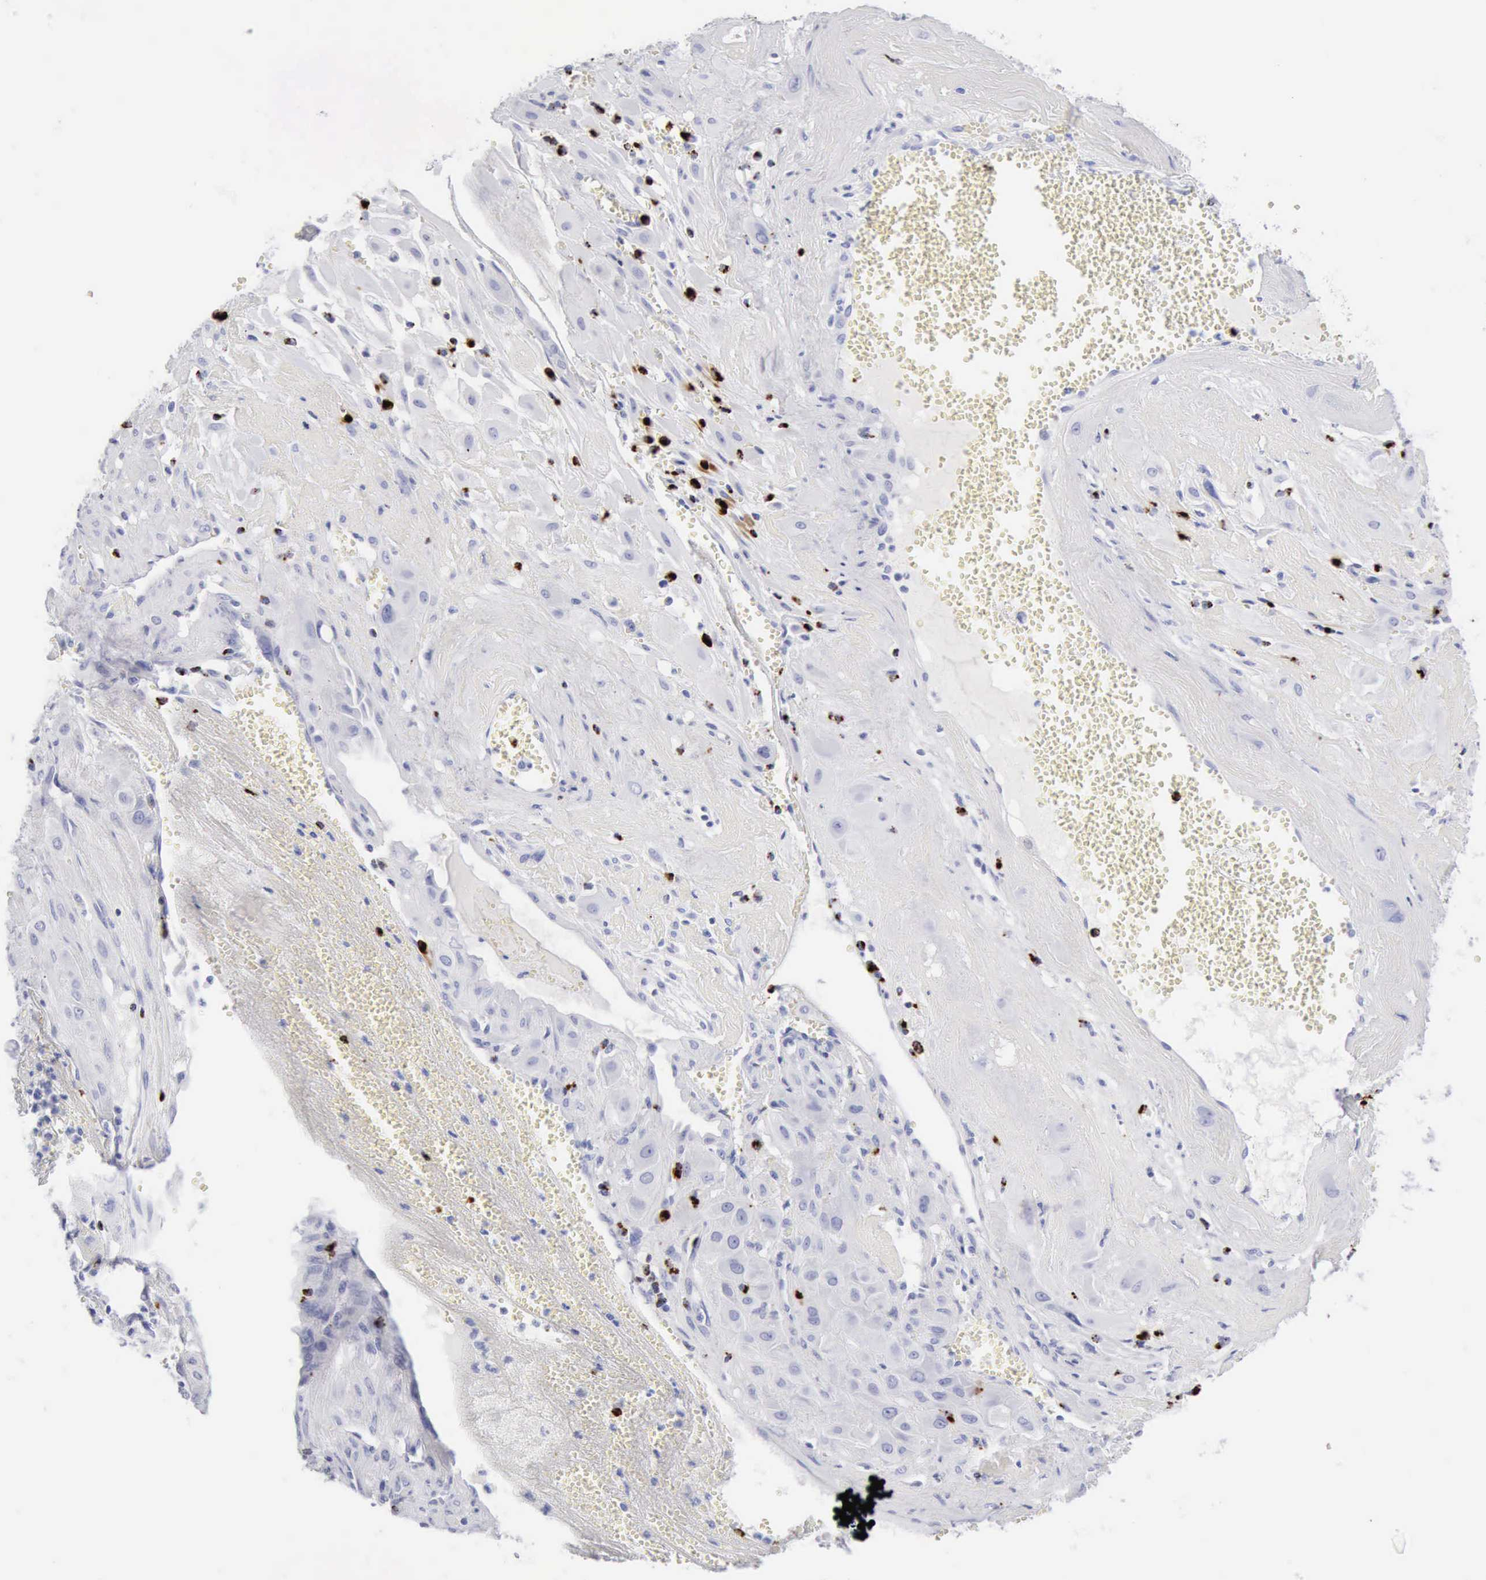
{"staining": {"intensity": "negative", "quantity": "none", "location": "none"}, "tissue": "cervical cancer", "cell_type": "Tumor cells", "image_type": "cancer", "snomed": [{"axis": "morphology", "description": "Squamous cell carcinoma, NOS"}, {"axis": "topography", "description": "Cervix"}], "caption": "Tumor cells show no significant positivity in squamous cell carcinoma (cervical).", "gene": "GZMB", "patient": {"sex": "female", "age": 34}}